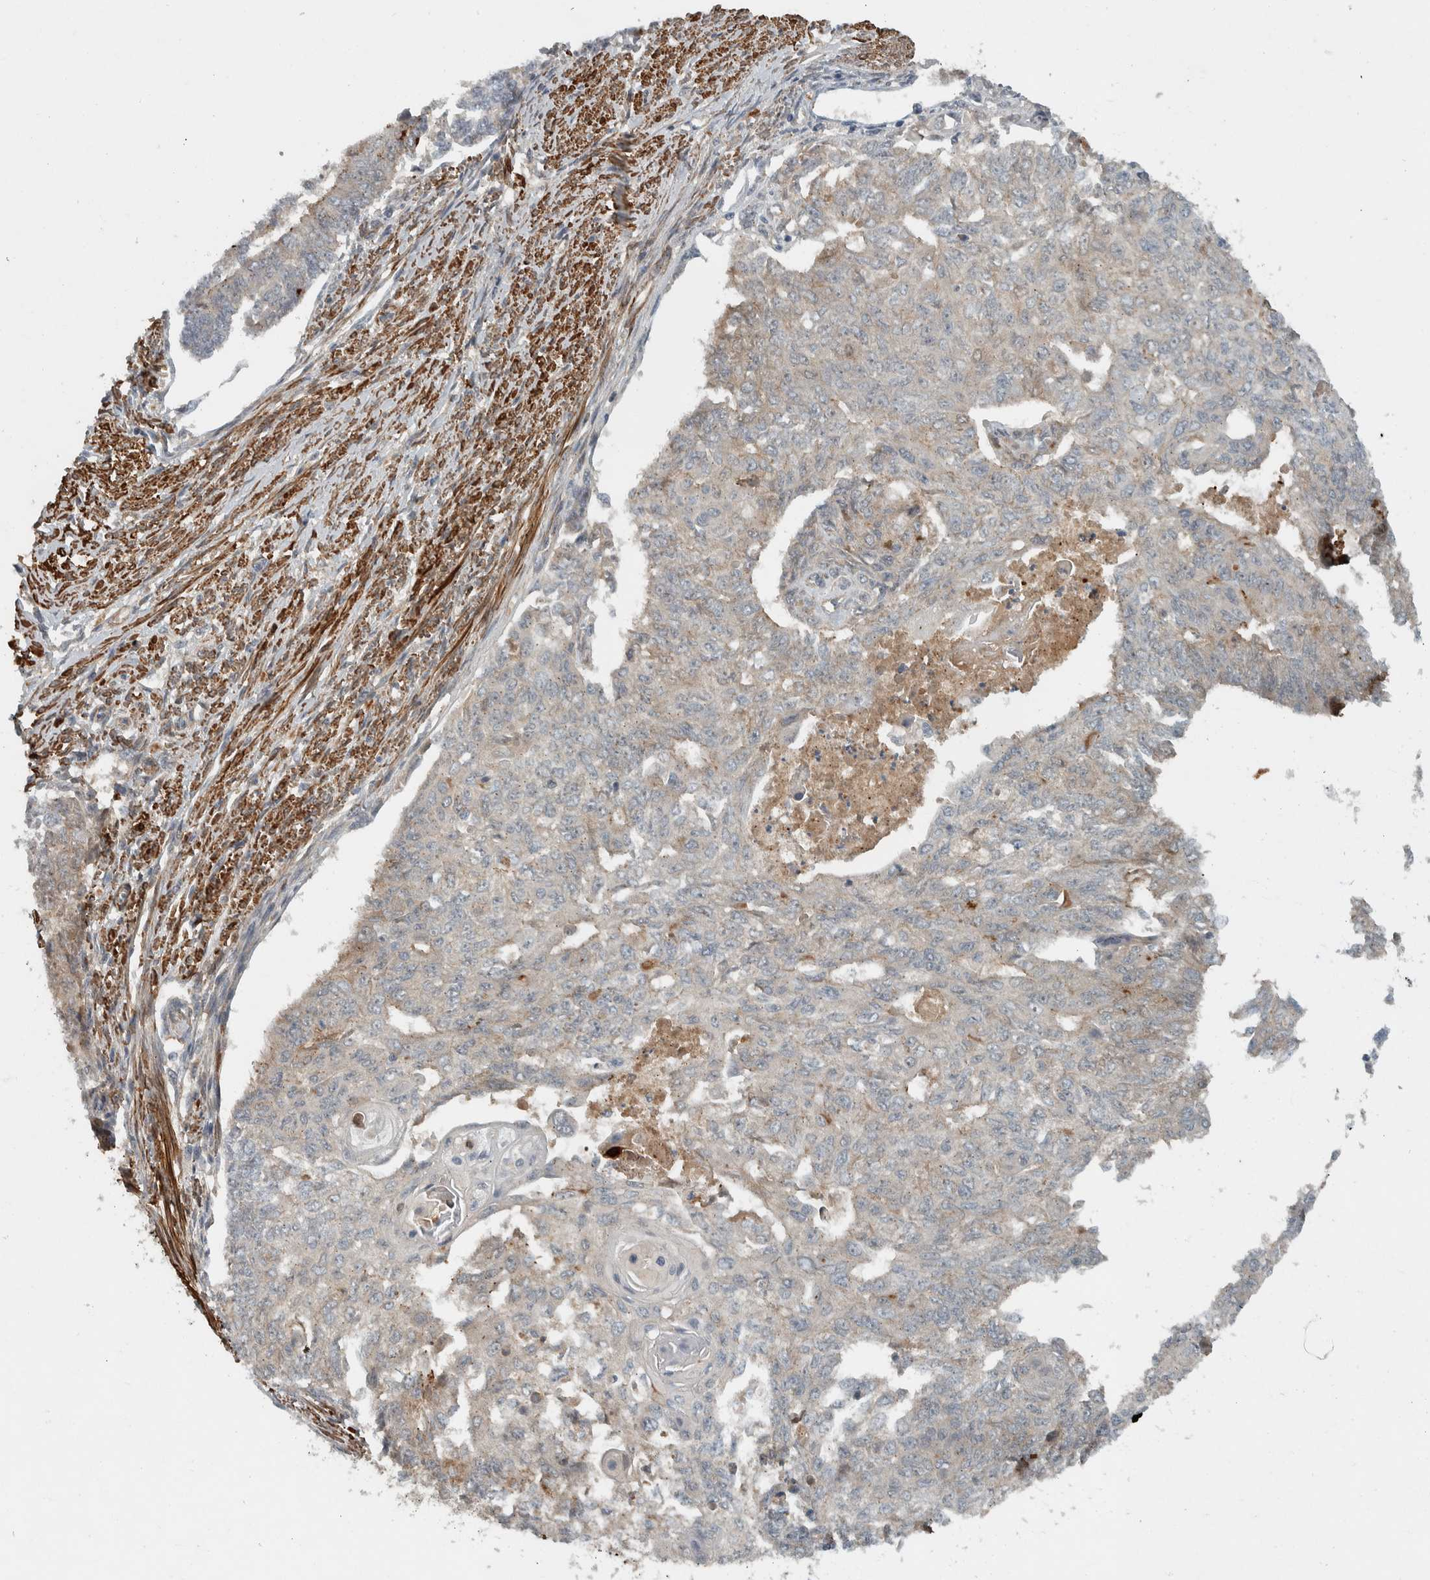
{"staining": {"intensity": "weak", "quantity": "<25%", "location": "cytoplasmic/membranous"}, "tissue": "endometrial cancer", "cell_type": "Tumor cells", "image_type": "cancer", "snomed": [{"axis": "morphology", "description": "Adenocarcinoma, NOS"}, {"axis": "topography", "description": "Endometrium"}], "caption": "Micrograph shows no protein positivity in tumor cells of endometrial adenocarcinoma tissue. (Brightfield microscopy of DAB immunohistochemistry at high magnification).", "gene": "LBHD1", "patient": {"sex": "female", "age": 32}}